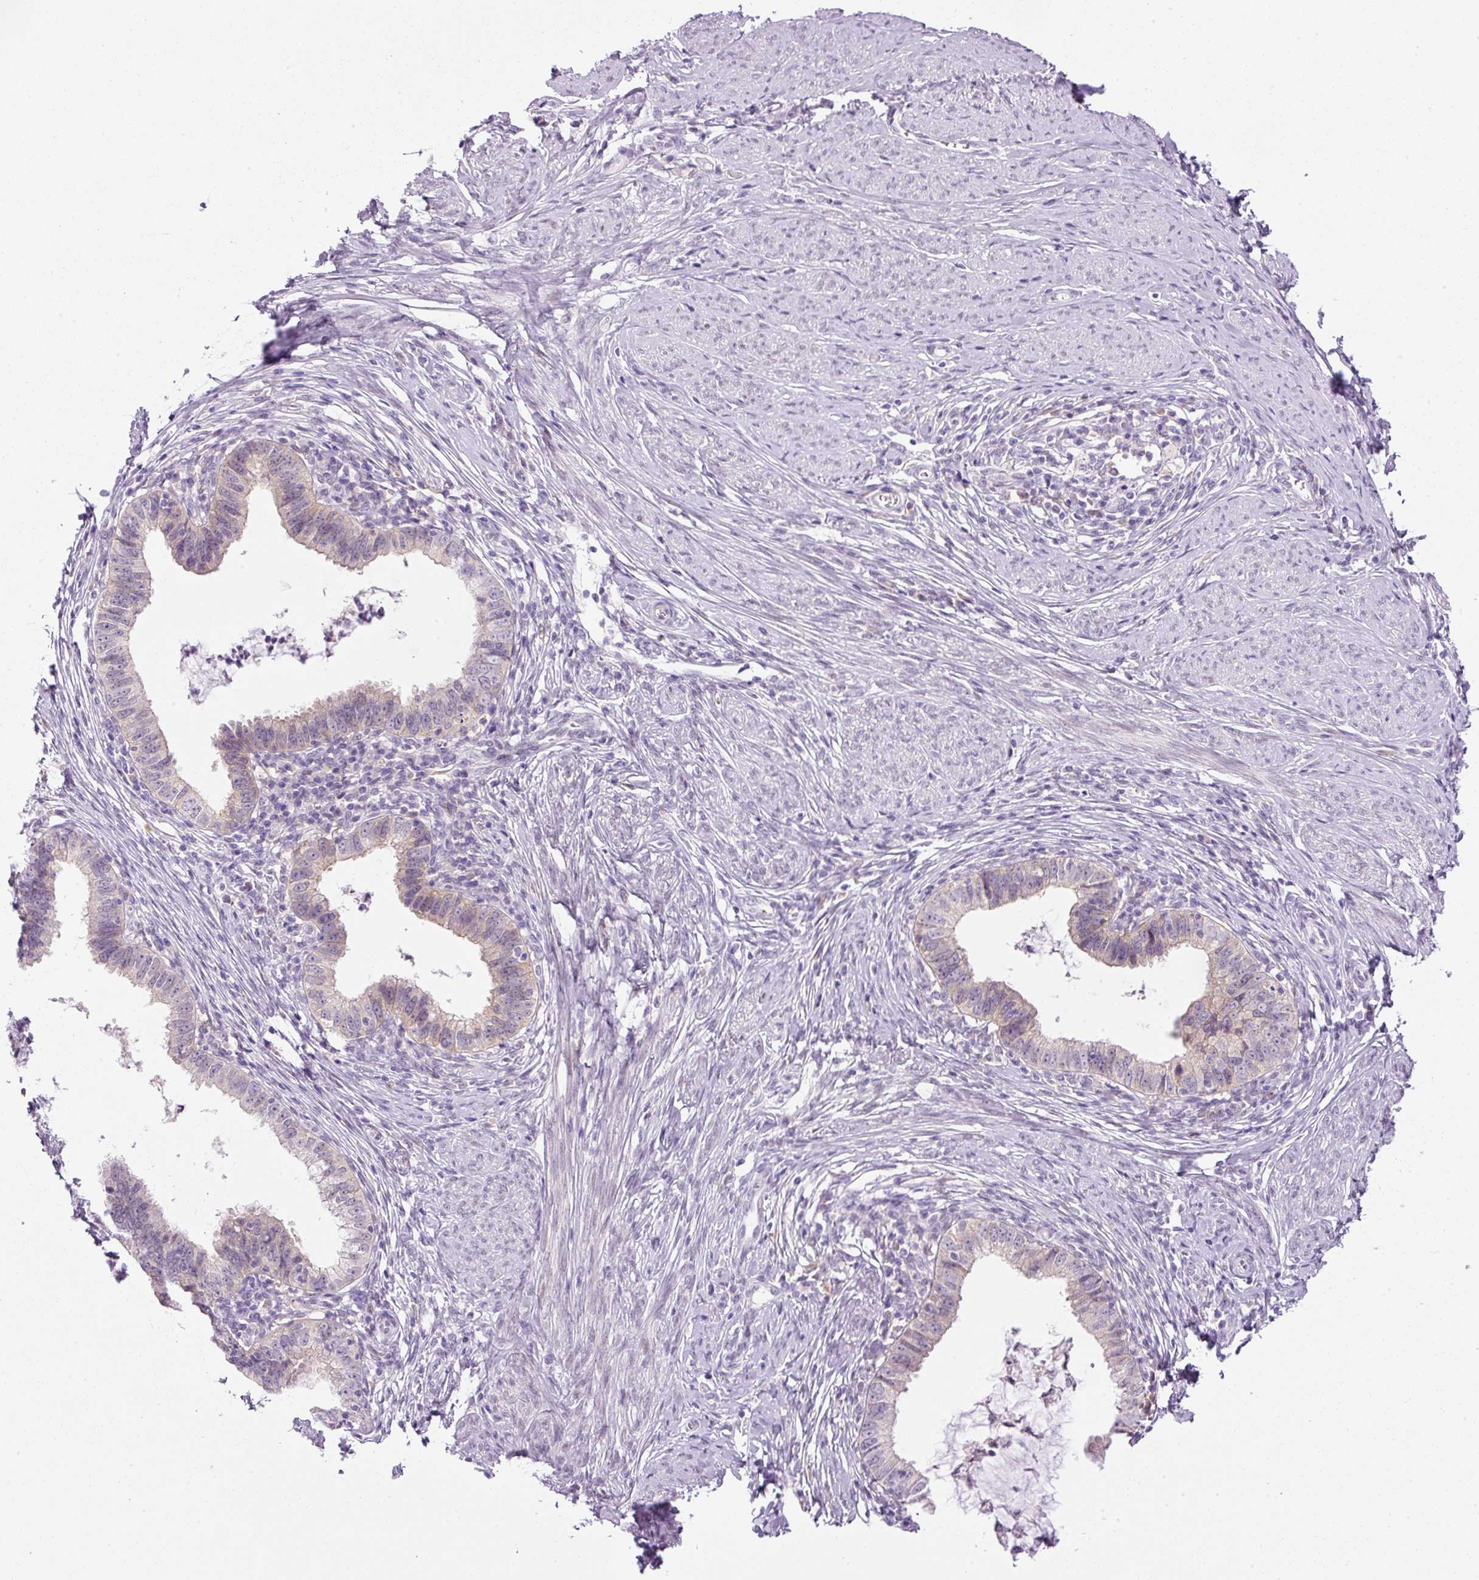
{"staining": {"intensity": "weak", "quantity": "<25%", "location": "cytoplasmic/membranous"}, "tissue": "cervical cancer", "cell_type": "Tumor cells", "image_type": "cancer", "snomed": [{"axis": "morphology", "description": "Adenocarcinoma, NOS"}, {"axis": "topography", "description": "Cervix"}], "caption": "This micrograph is of cervical adenocarcinoma stained with immunohistochemistry (IHC) to label a protein in brown with the nuclei are counter-stained blue. There is no expression in tumor cells. (Brightfield microscopy of DAB immunohistochemistry (IHC) at high magnification).", "gene": "SRC", "patient": {"sex": "female", "age": 36}}